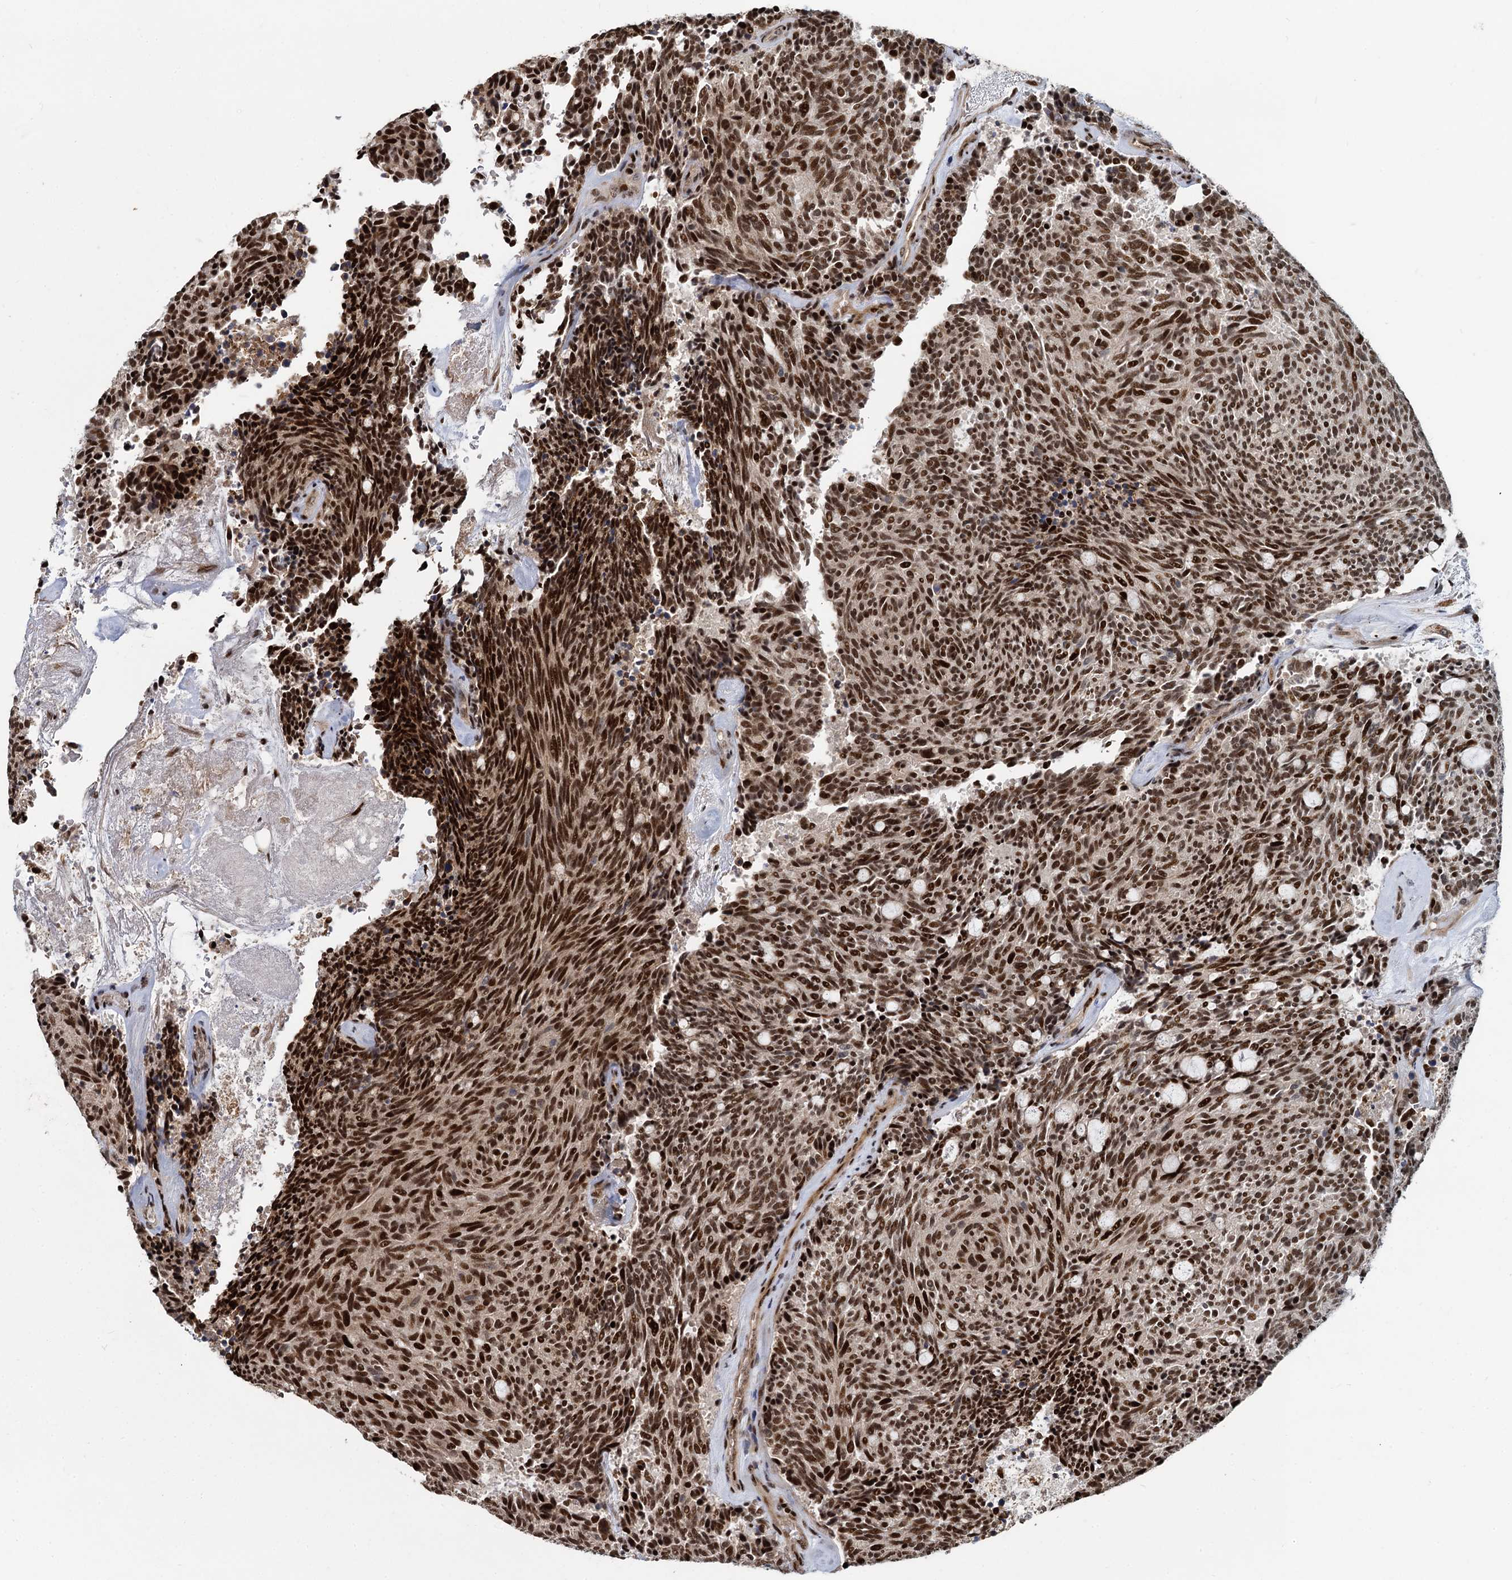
{"staining": {"intensity": "strong", "quantity": ">75%", "location": "nuclear"}, "tissue": "carcinoid", "cell_type": "Tumor cells", "image_type": "cancer", "snomed": [{"axis": "morphology", "description": "Carcinoid, malignant, NOS"}, {"axis": "topography", "description": "Pancreas"}], "caption": "Malignant carcinoid stained with IHC shows strong nuclear staining in about >75% of tumor cells.", "gene": "ANKRD49", "patient": {"sex": "female", "age": 54}}